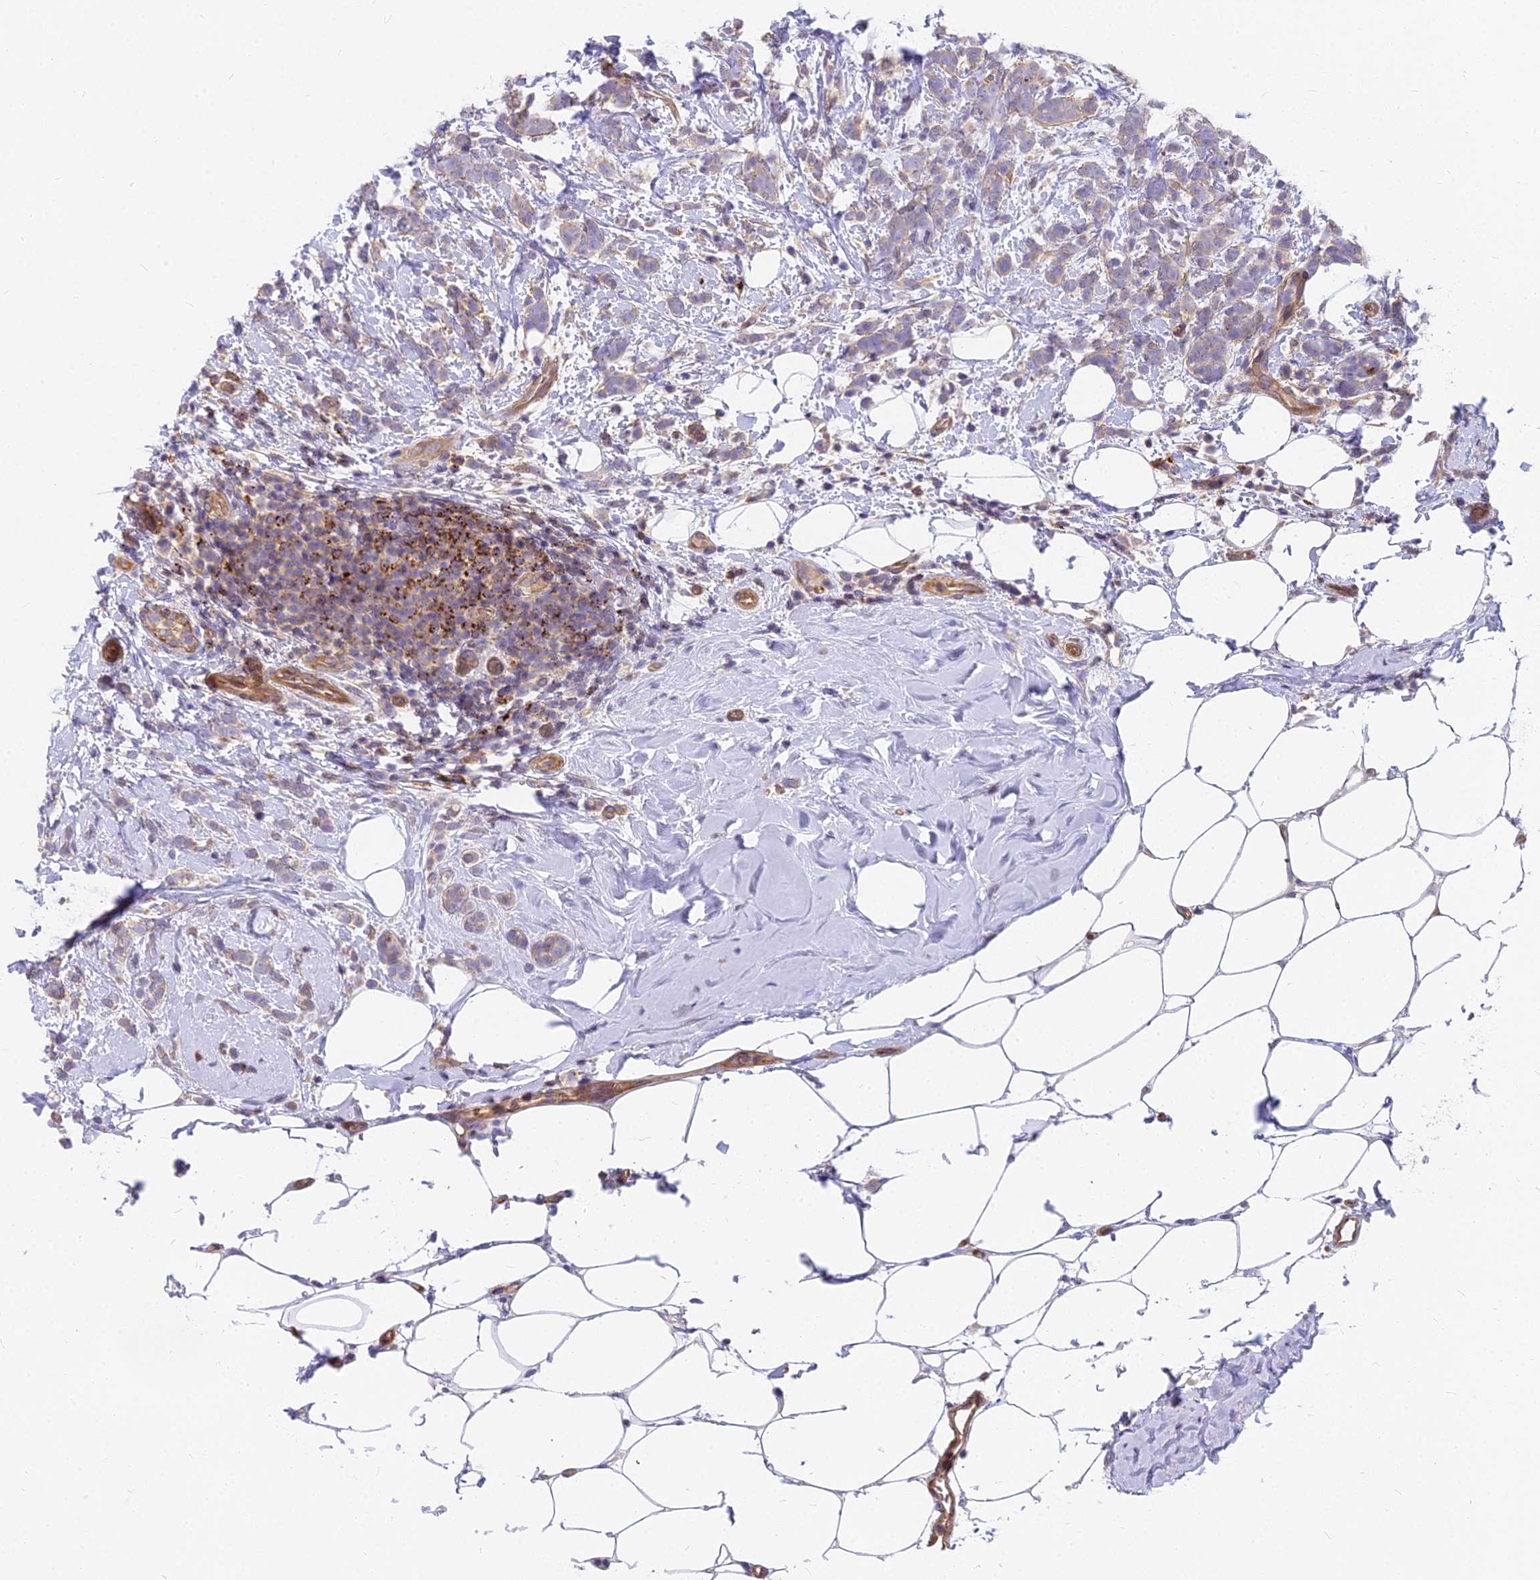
{"staining": {"intensity": "weak", "quantity": "25%-75%", "location": "cytoplasmic/membranous"}, "tissue": "breast cancer", "cell_type": "Tumor cells", "image_type": "cancer", "snomed": [{"axis": "morphology", "description": "Lobular carcinoma"}, {"axis": "topography", "description": "Breast"}], "caption": "The histopathology image exhibits a brown stain indicating the presence of a protein in the cytoplasmic/membranous of tumor cells in breast lobular carcinoma. The staining was performed using DAB to visualize the protein expression in brown, while the nuclei were stained in blue with hematoxylin (Magnification: 20x).", "gene": "HLA-DOA", "patient": {"sex": "female", "age": 58}}